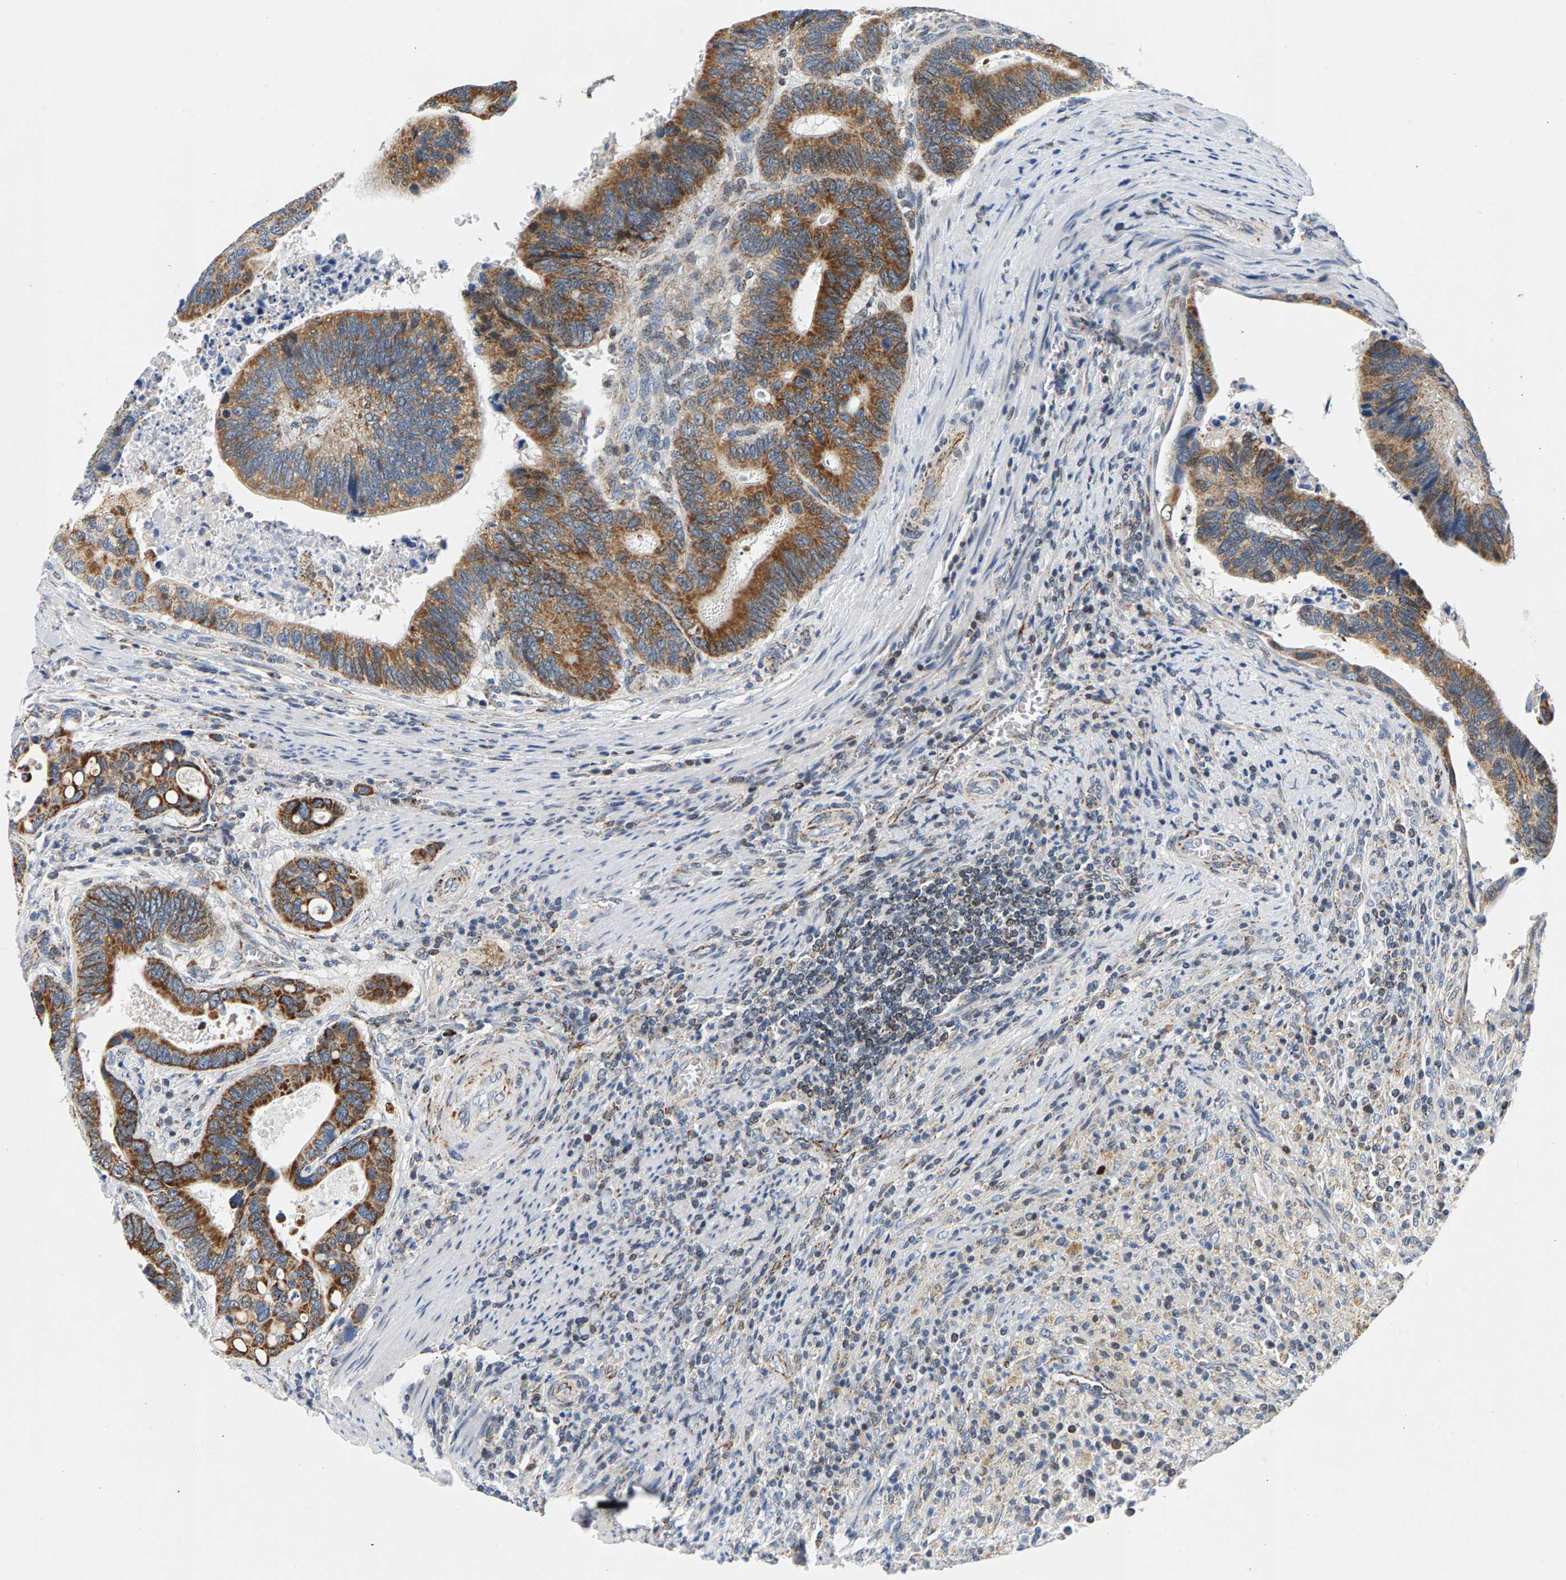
{"staining": {"intensity": "strong", "quantity": ">75%", "location": "cytoplasmic/membranous"}, "tissue": "colorectal cancer", "cell_type": "Tumor cells", "image_type": "cancer", "snomed": [{"axis": "morphology", "description": "Inflammation, NOS"}, {"axis": "morphology", "description": "Adenocarcinoma, NOS"}, {"axis": "topography", "description": "Colon"}], "caption": "This is a photomicrograph of immunohistochemistry (IHC) staining of colorectal cancer, which shows strong expression in the cytoplasmic/membranous of tumor cells.", "gene": "PDE1A", "patient": {"sex": "male", "age": 72}}